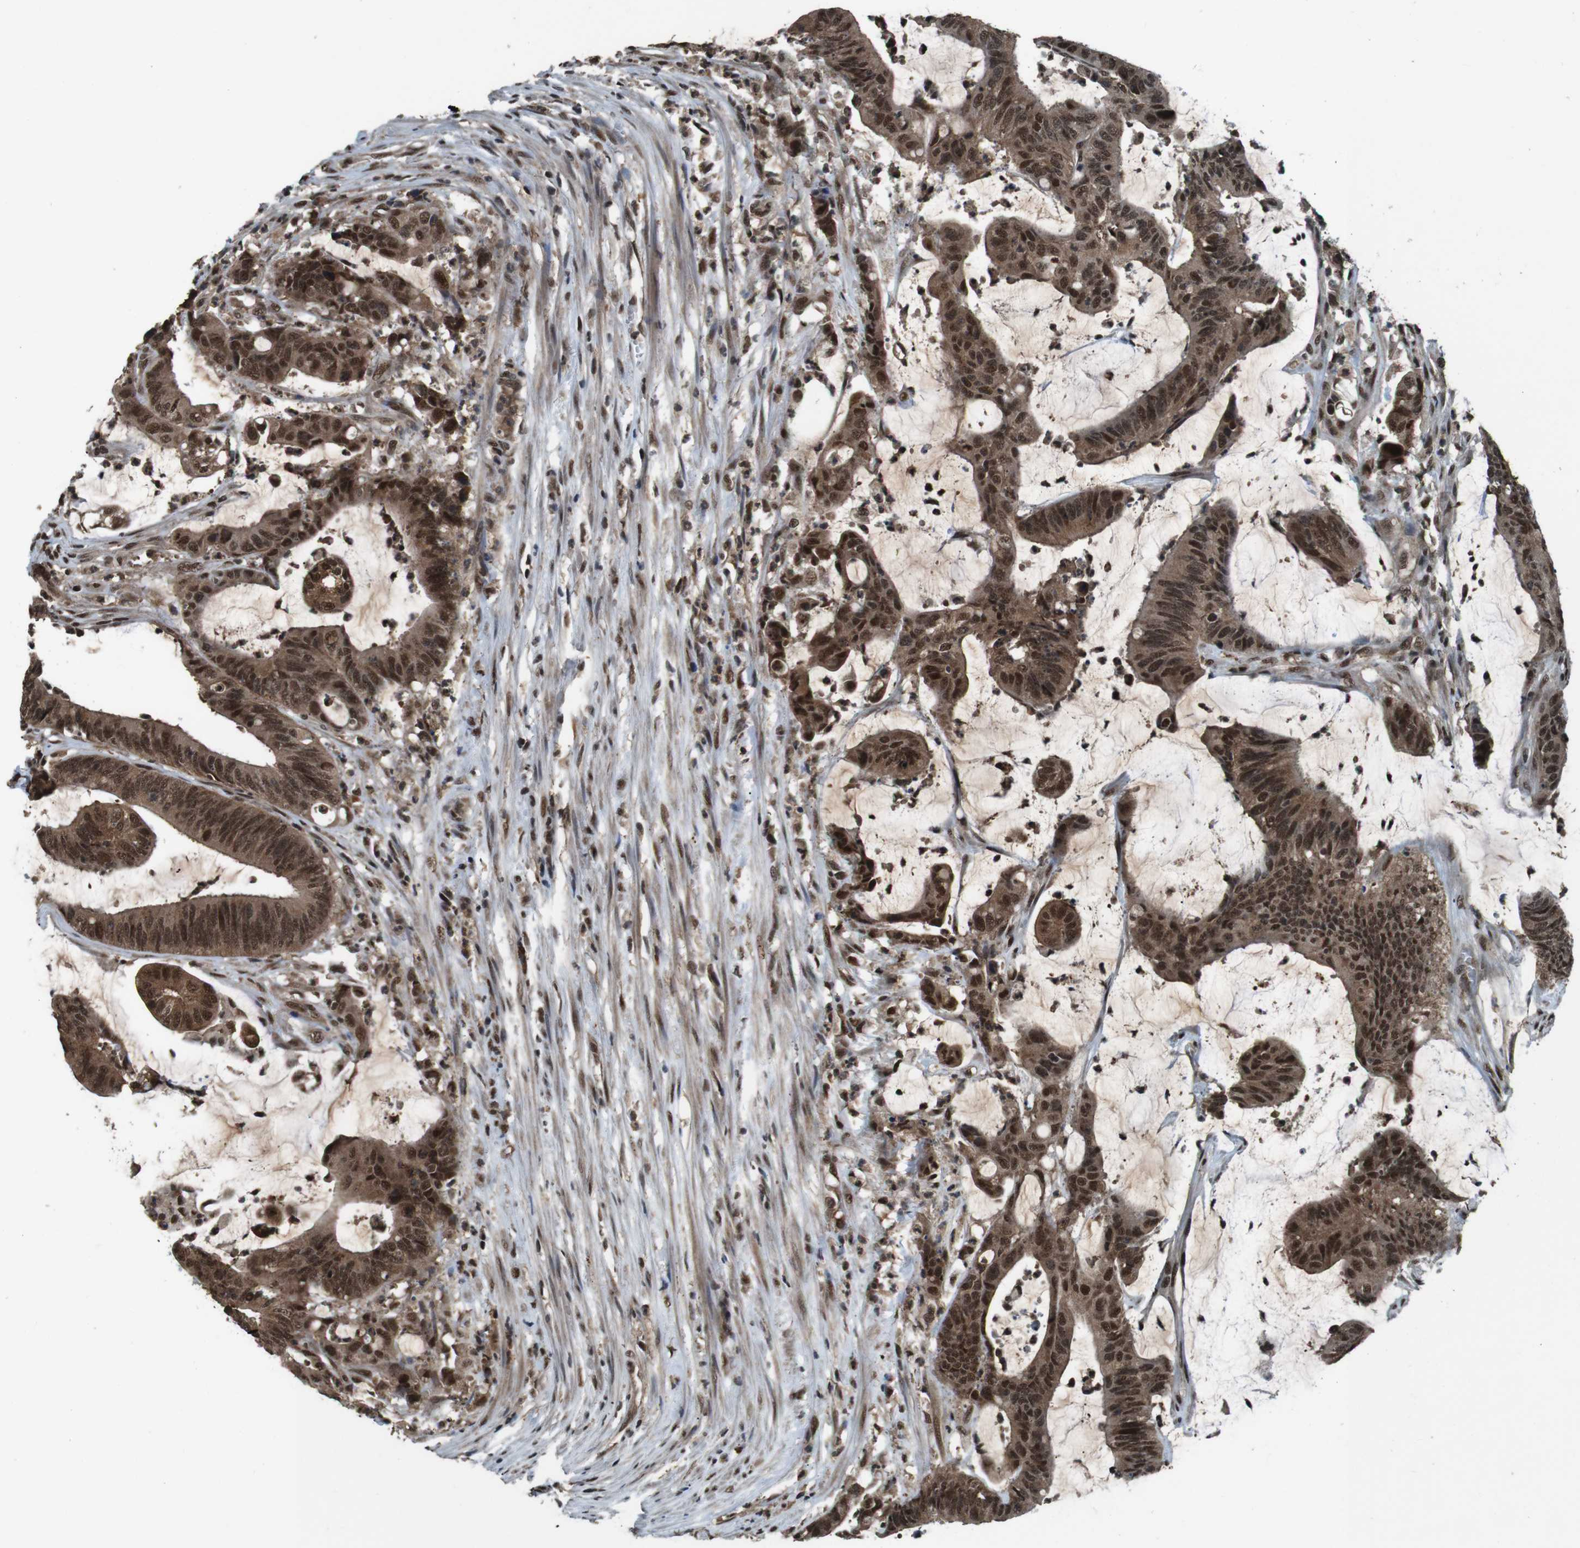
{"staining": {"intensity": "strong", "quantity": ">75%", "location": "cytoplasmic/membranous,nuclear"}, "tissue": "colorectal cancer", "cell_type": "Tumor cells", "image_type": "cancer", "snomed": [{"axis": "morphology", "description": "Adenocarcinoma, NOS"}, {"axis": "topography", "description": "Rectum"}], "caption": "Immunohistochemistry (IHC) histopathology image of neoplastic tissue: colorectal cancer (adenocarcinoma) stained using IHC shows high levels of strong protein expression localized specifically in the cytoplasmic/membranous and nuclear of tumor cells, appearing as a cytoplasmic/membranous and nuclear brown color.", "gene": "NR4A2", "patient": {"sex": "female", "age": 66}}